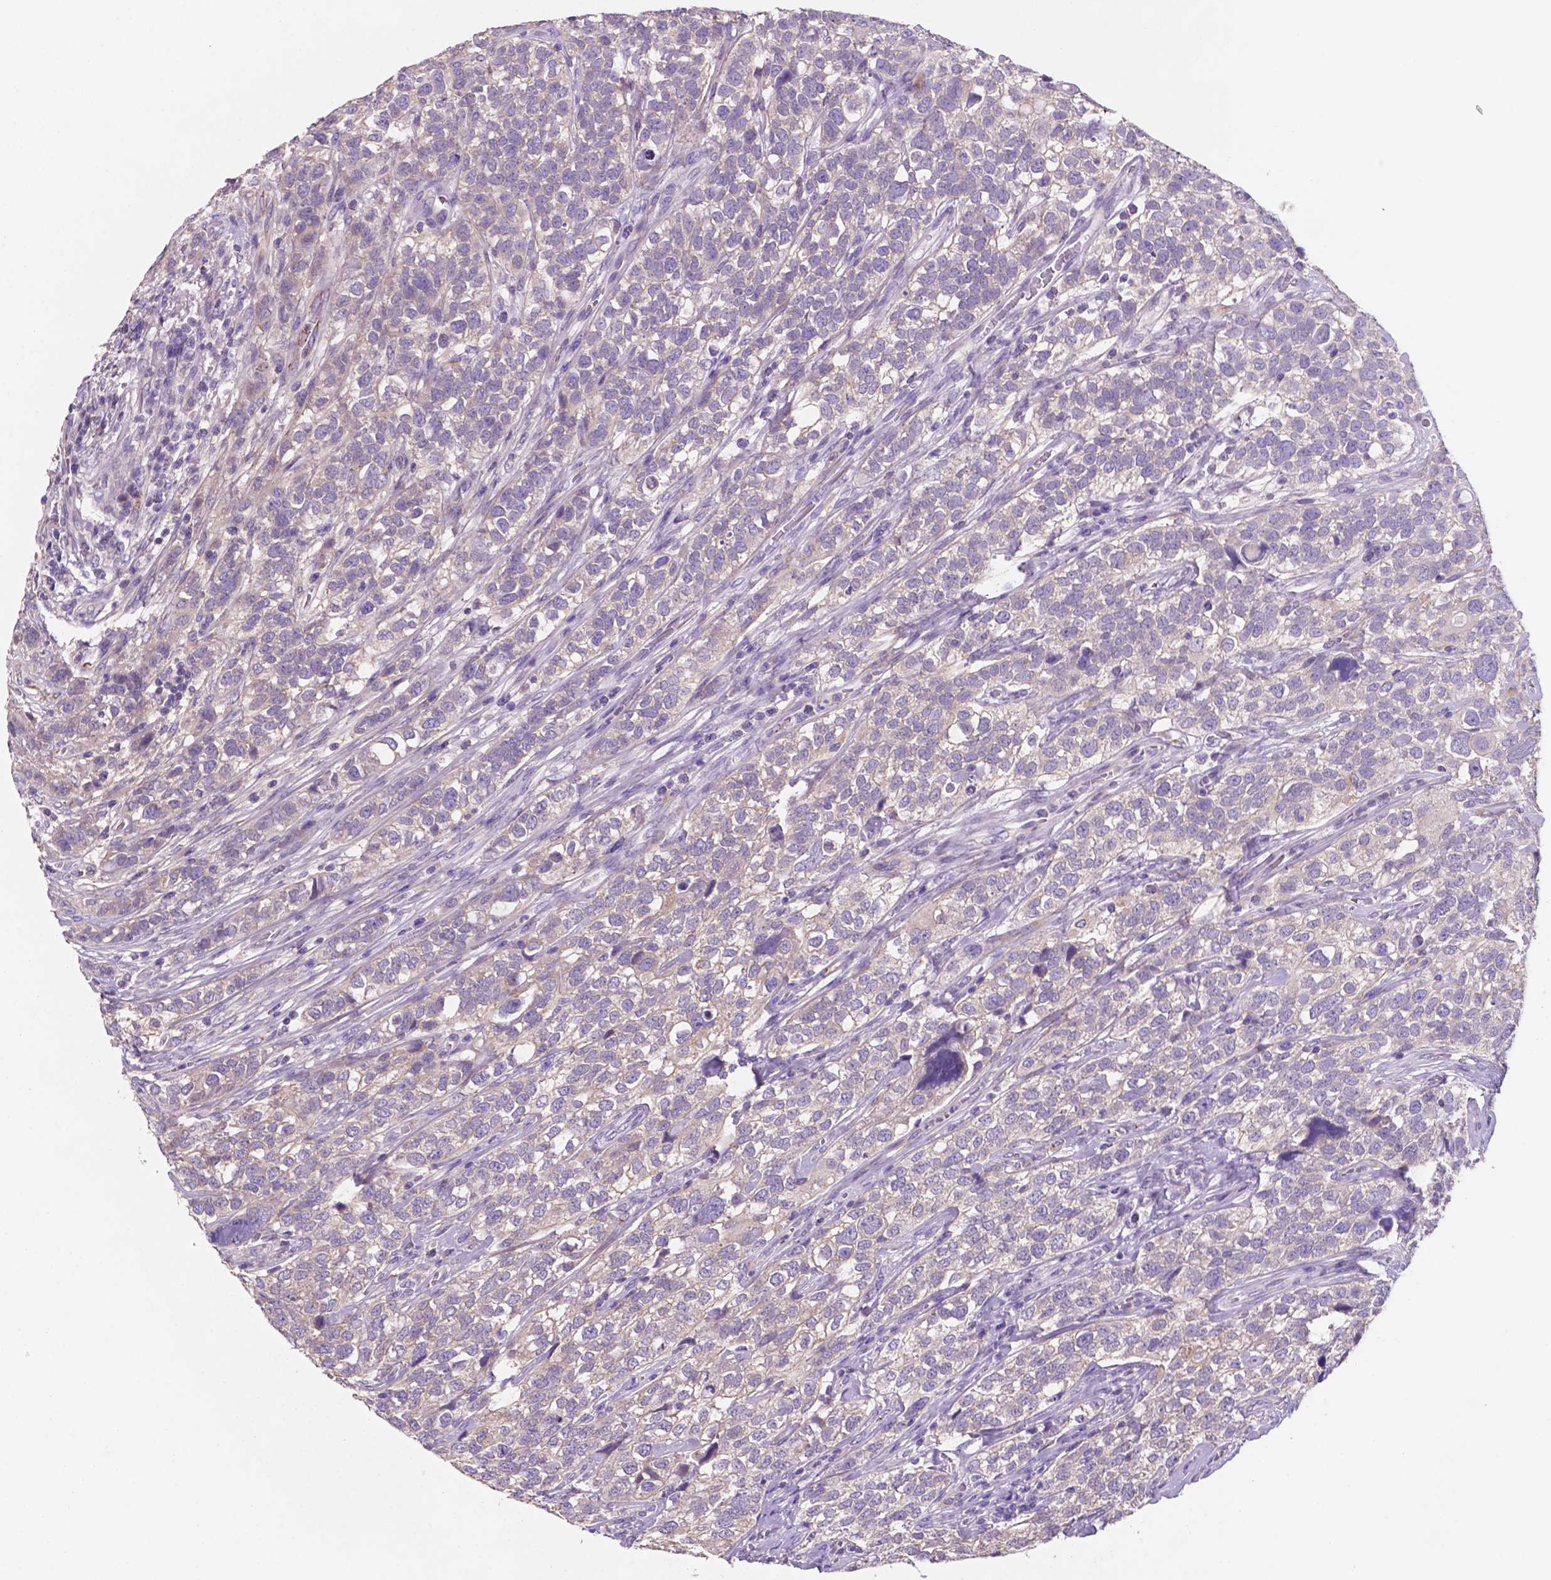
{"staining": {"intensity": "negative", "quantity": "none", "location": "none"}, "tissue": "urothelial cancer", "cell_type": "Tumor cells", "image_type": "cancer", "snomed": [{"axis": "morphology", "description": "Urothelial carcinoma, High grade"}, {"axis": "topography", "description": "Urinary bladder"}], "caption": "The histopathology image demonstrates no staining of tumor cells in urothelial cancer.", "gene": "MKRN2OS", "patient": {"sex": "female", "age": 58}}